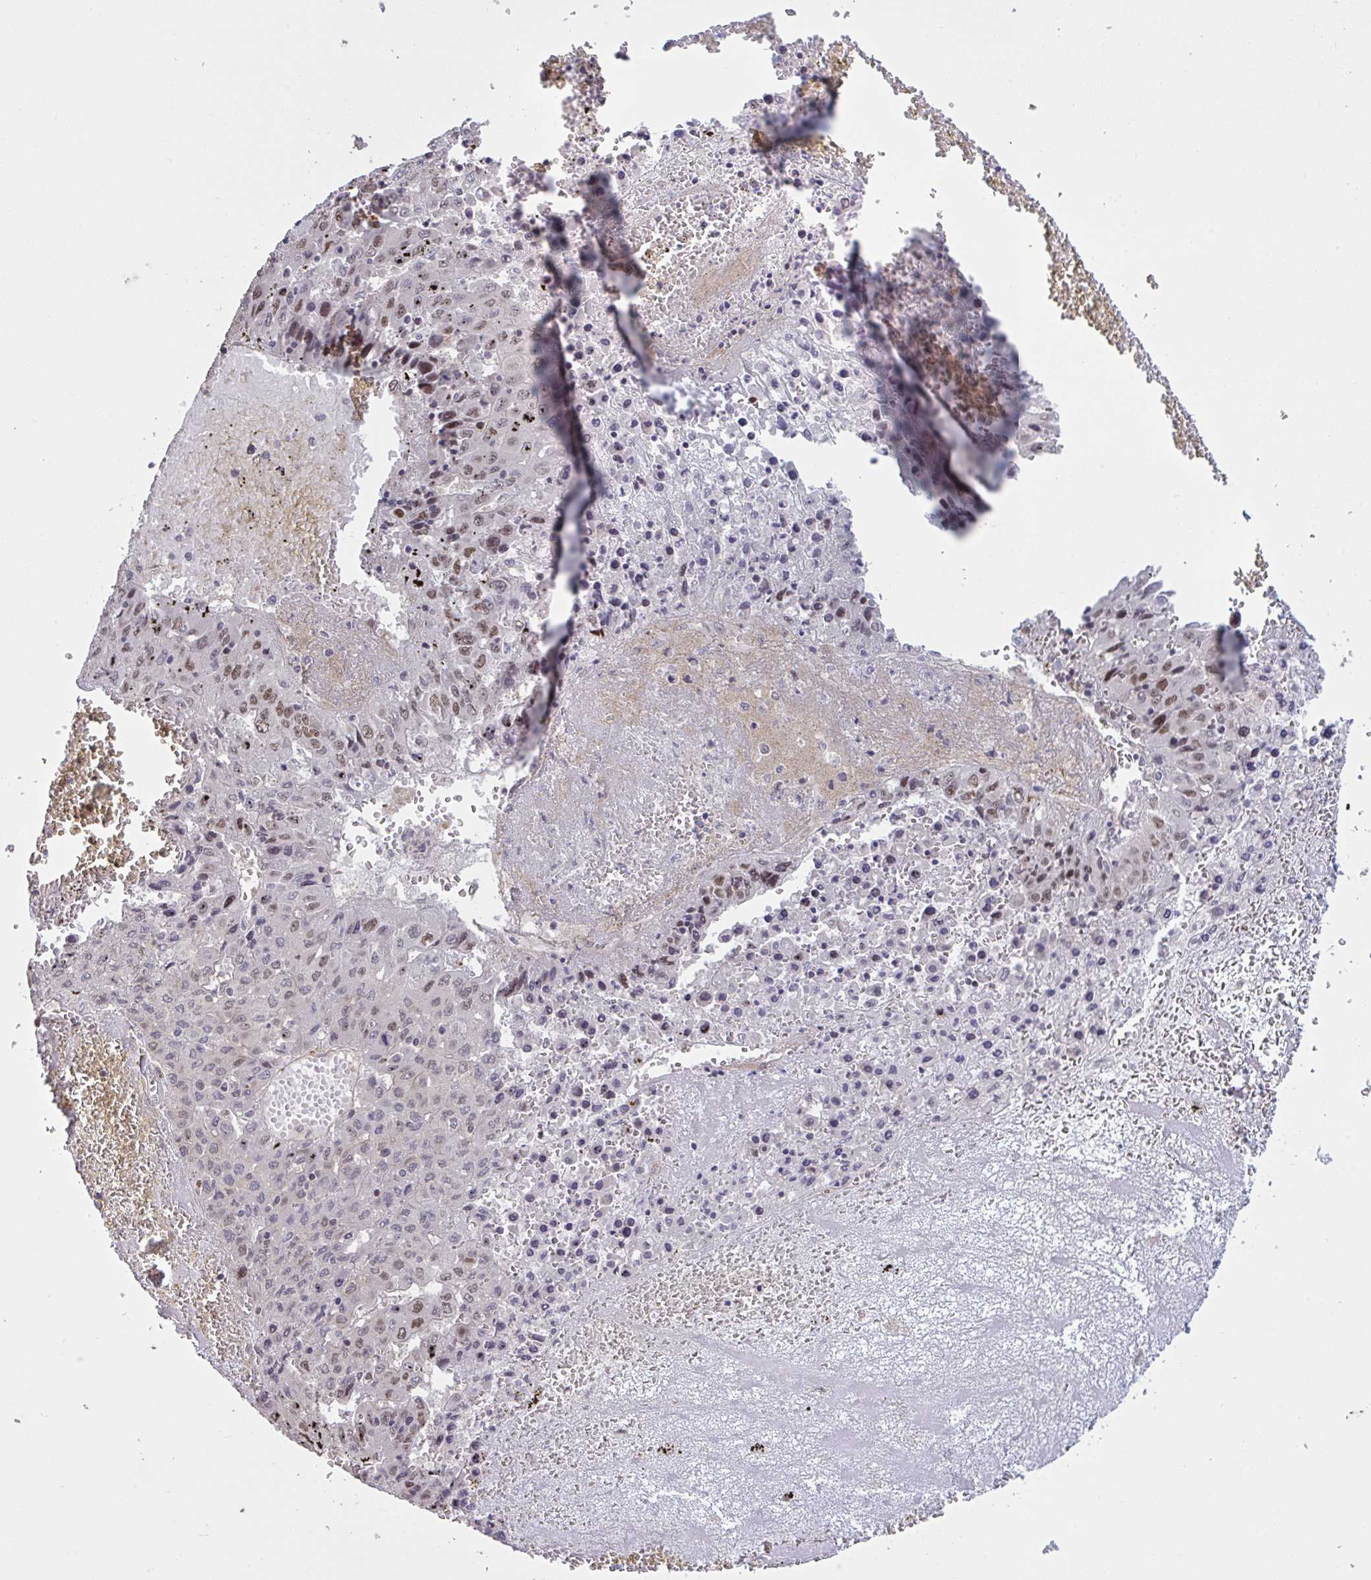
{"staining": {"intensity": "moderate", "quantity": "<25%", "location": "nuclear"}, "tissue": "liver cancer", "cell_type": "Tumor cells", "image_type": "cancer", "snomed": [{"axis": "morphology", "description": "Carcinoma, Hepatocellular, NOS"}, {"axis": "topography", "description": "Liver"}], "caption": "Immunohistochemistry of human liver hepatocellular carcinoma displays low levels of moderate nuclear expression in approximately <25% of tumor cells. The staining is performed using DAB brown chromogen to label protein expression. The nuclei are counter-stained blue using hematoxylin.", "gene": "IPO5", "patient": {"sex": "female", "age": 53}}